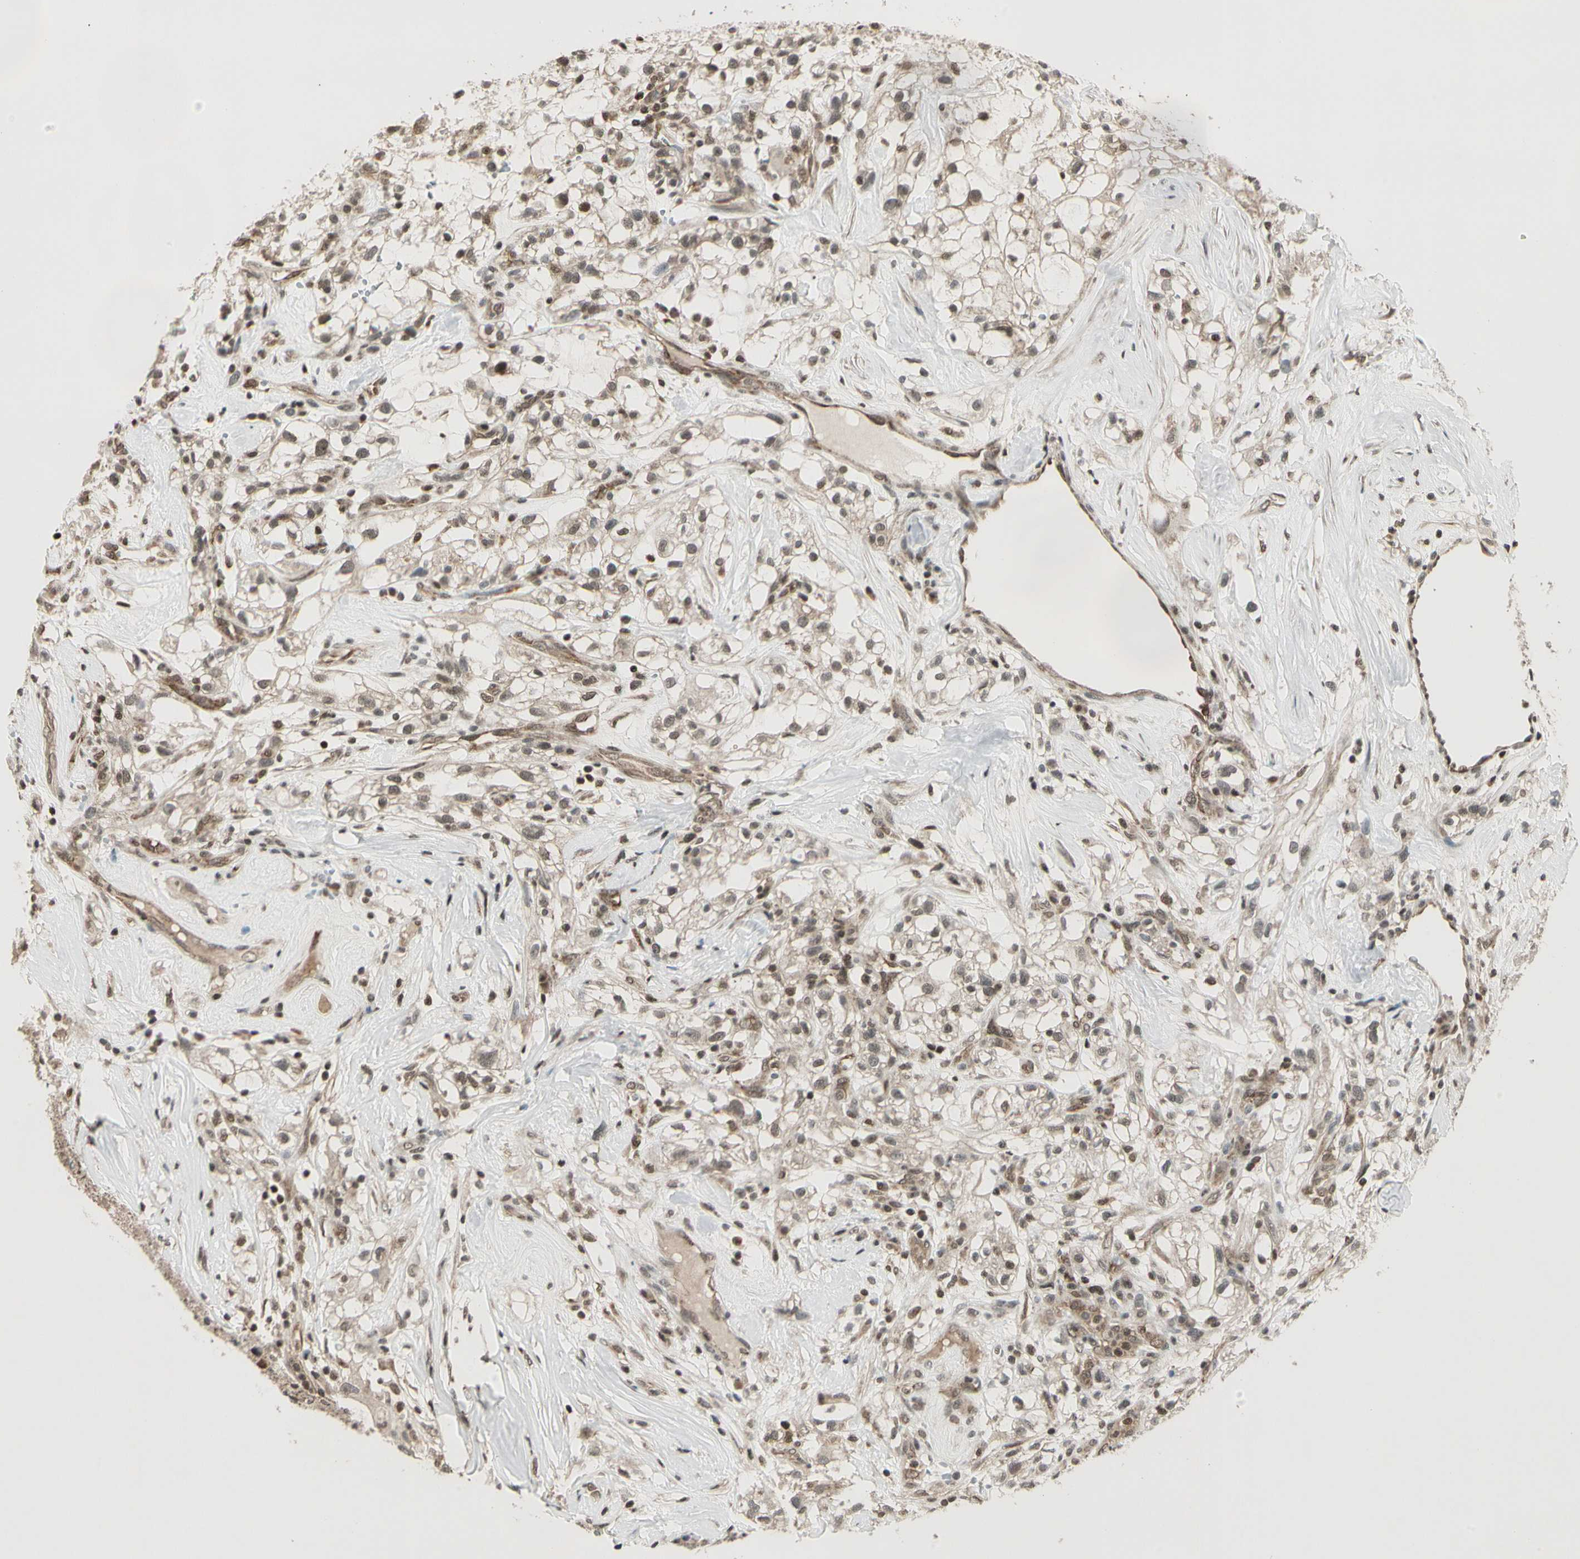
{"staining": {"intensity": "weak", "quantity": "25%-75%", "location": "cytoplasmic/membranous"}, "tissue": "renal cancer", "cell_type": "Tumor cells", "image_type": "cancer", "snomed": [{"axis": "morphology", "description": "Adenocarcinoma, NOS"}, {"axis": "topography", "description": "Kidney"}], "caption": "Immunohistochemical staining of renal adenocarcinoma demonstrates weak cytoplasmic/membranous protein positivity in about 25%-75% of tumor cells.", "gene": "SMN2", "patient": {"sex": "female", "age": 60}}